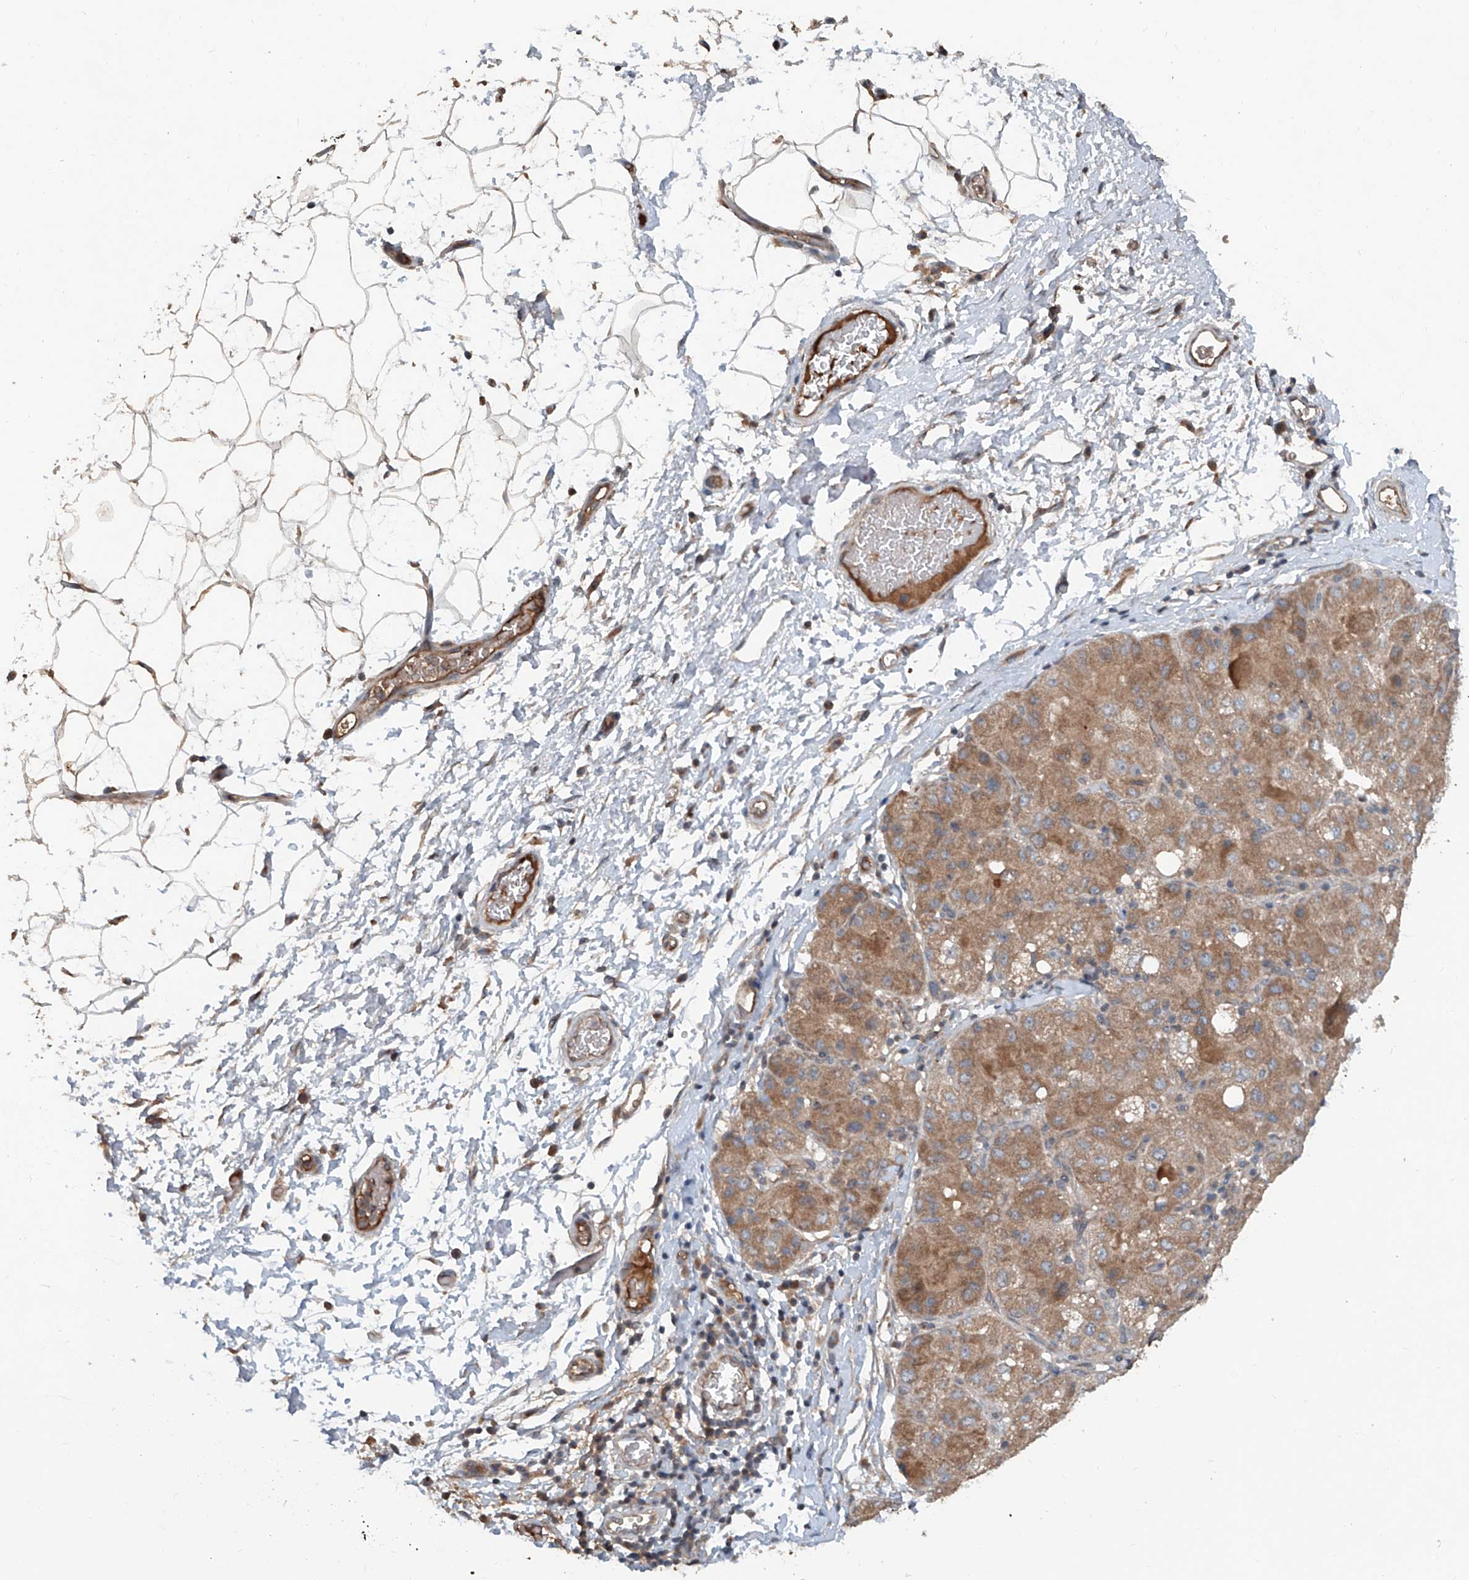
{"staining": {"intensity": "moderate", "quantity": ">75%", "location": "cytoplasmic/membranous"}, "tissue": "liver cancer", "cell_type": "Tumor cells", "image_type": "cancer", "snomed": [{"axis": "morphology", "description": "Carcinoma, Hepatocellular, NOS"}, {"axis": "topography", "description": "Liver"}], "caption": "Protein analysis of liver cancer (hepatocellular carcinoma) tissue demonstrates moderate cytoplasmic/membranous expression in approximately >75% of tumor cells.", "gene": "ADAM23", "patient": {"sex": "male", "age": 80}}